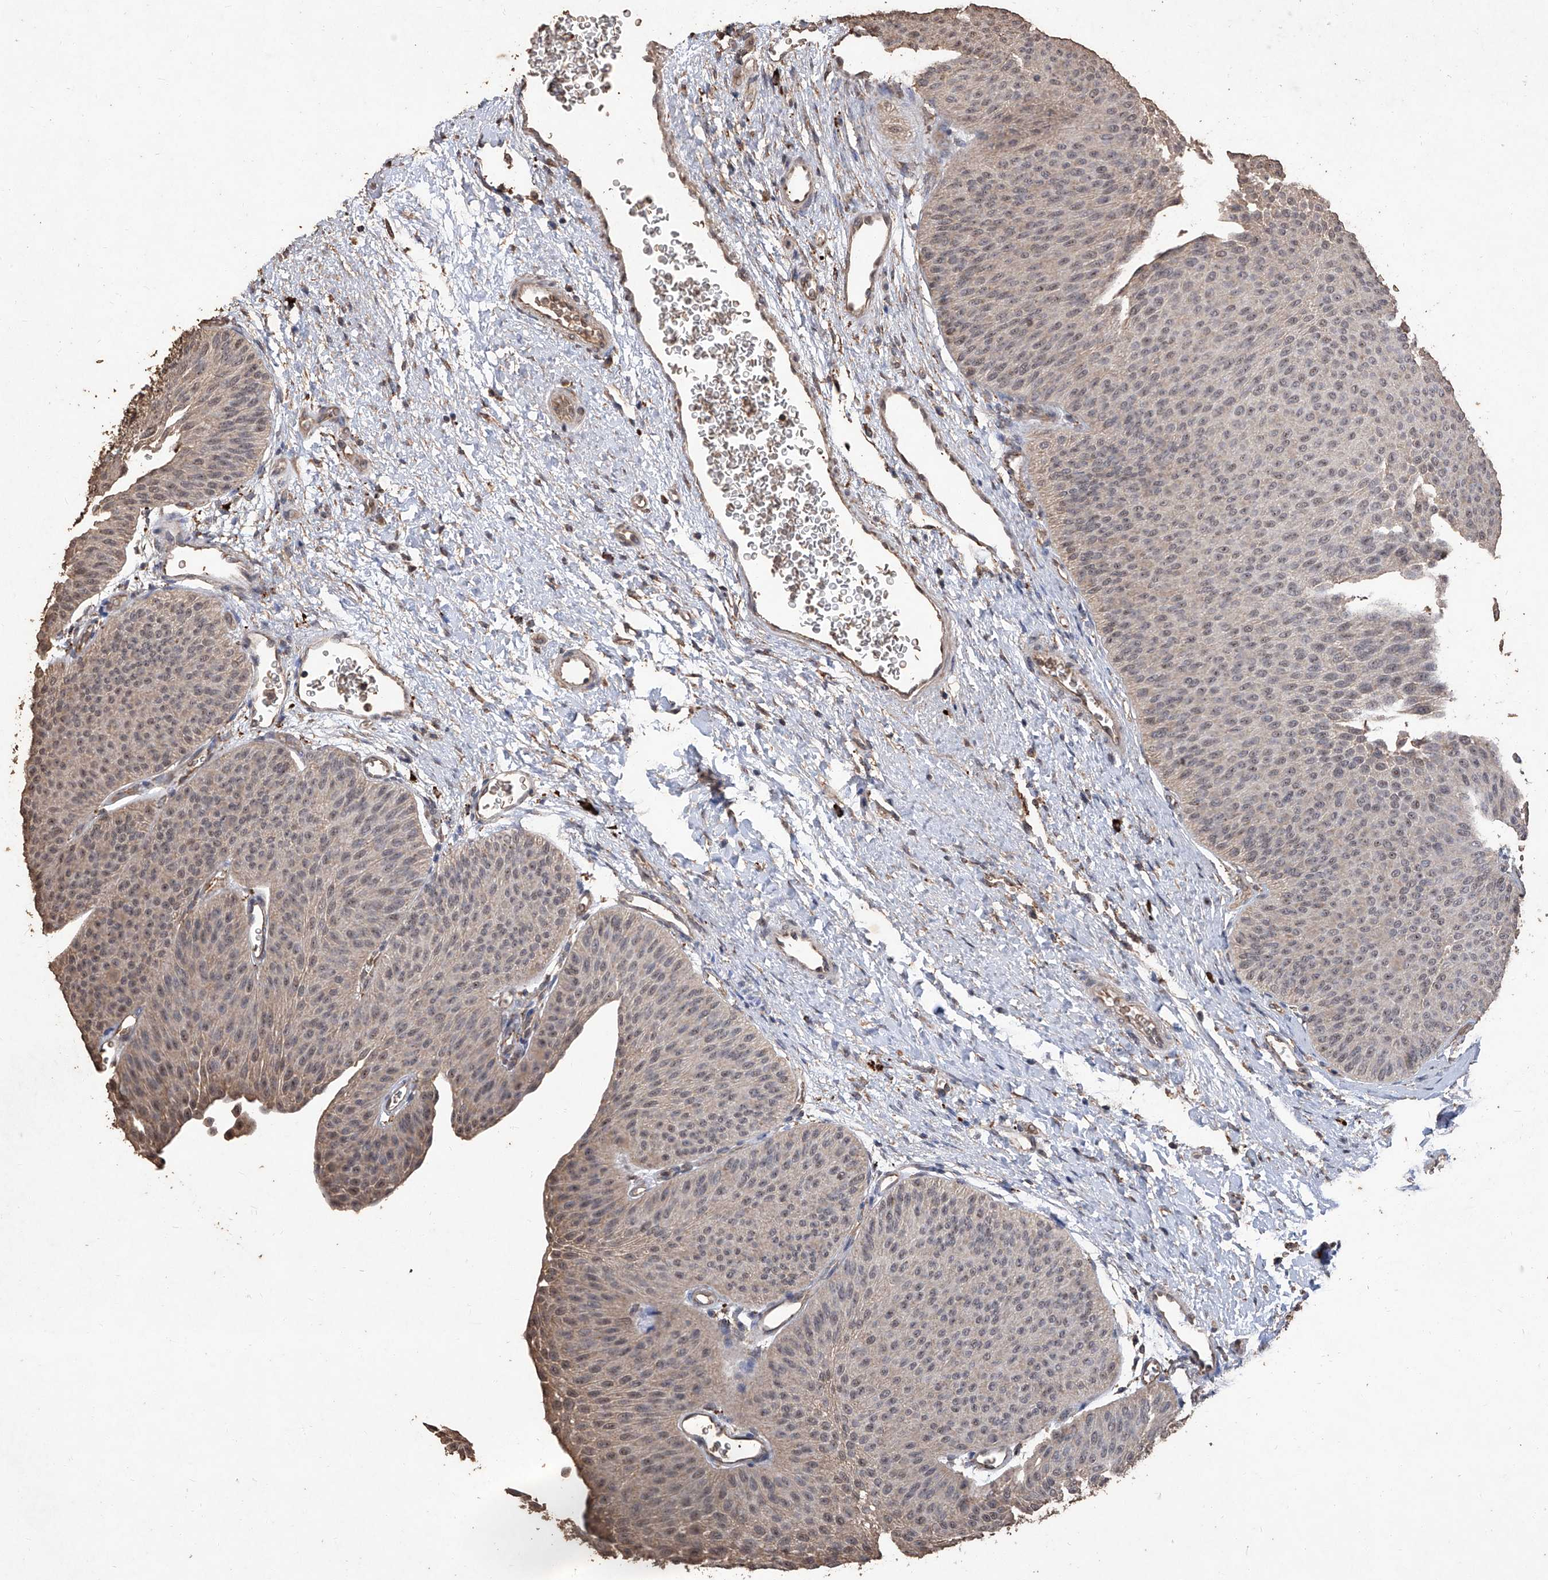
{"staining": {"intensity": "weak", "quantity": ">75%", "location": "cytoplasmic/membranous"}, "tissue": "urothelial cancer", "cell_type": "Tumor cells", "image_type": "cancer", "snomed": [{"axis": "morphology", "description": "Urothelial carcinoma, Low grade"}, {"axis": "topography", "description": "Urinary bladder"}], "caption": "Immunohistochemical staining of low-grade urothelial carcinoma reveals weak cytoplasmic/membranous protein positivity in approximately >75% of tumor cells.", "gene": "EML1", "patient": {"sex": "female", "age": 60}}